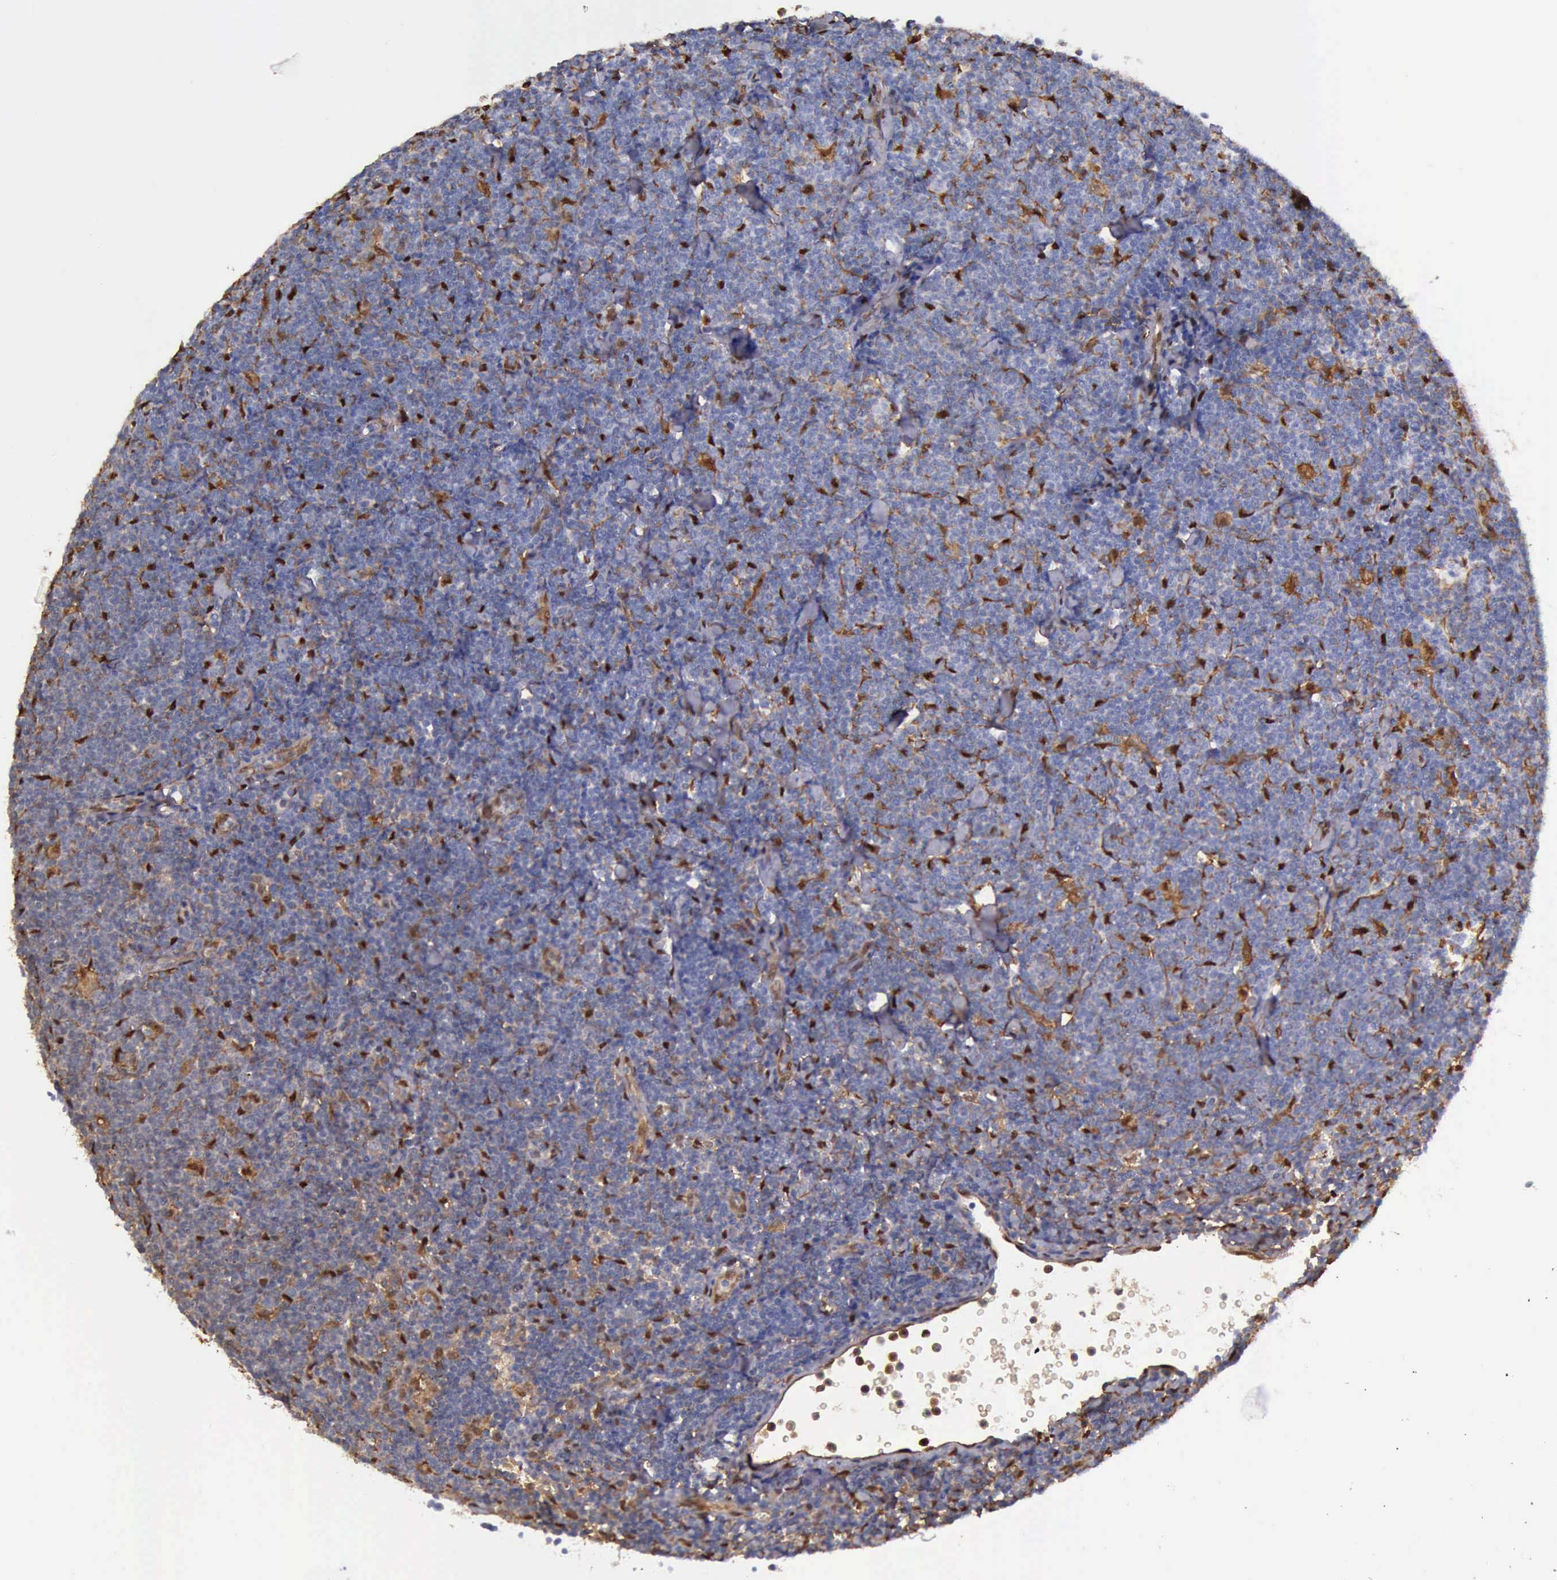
{"staining": {"intensity": "strong", "quantity": "<25%", "location": "cytoplasmic/membranous,nuclear"}, "tissue": "lymphoma", "cell_type": "Tumor cells", "image_type": "cancer", "snomed": [{"axis": "morphology", "description": "Malignant lymphoma, non-Hodgkin's type, Low grade"}, {"axis": "topography", "description": "Lymph node"}], "caption": "The micrograph displays staining of lymphoma, revealing strong cytoplasmic/membranous and nuclear protein positivity (brown color) within tumor cells.", "gene": "TYMP", "patient": {"sex": "male", "age": 65}}